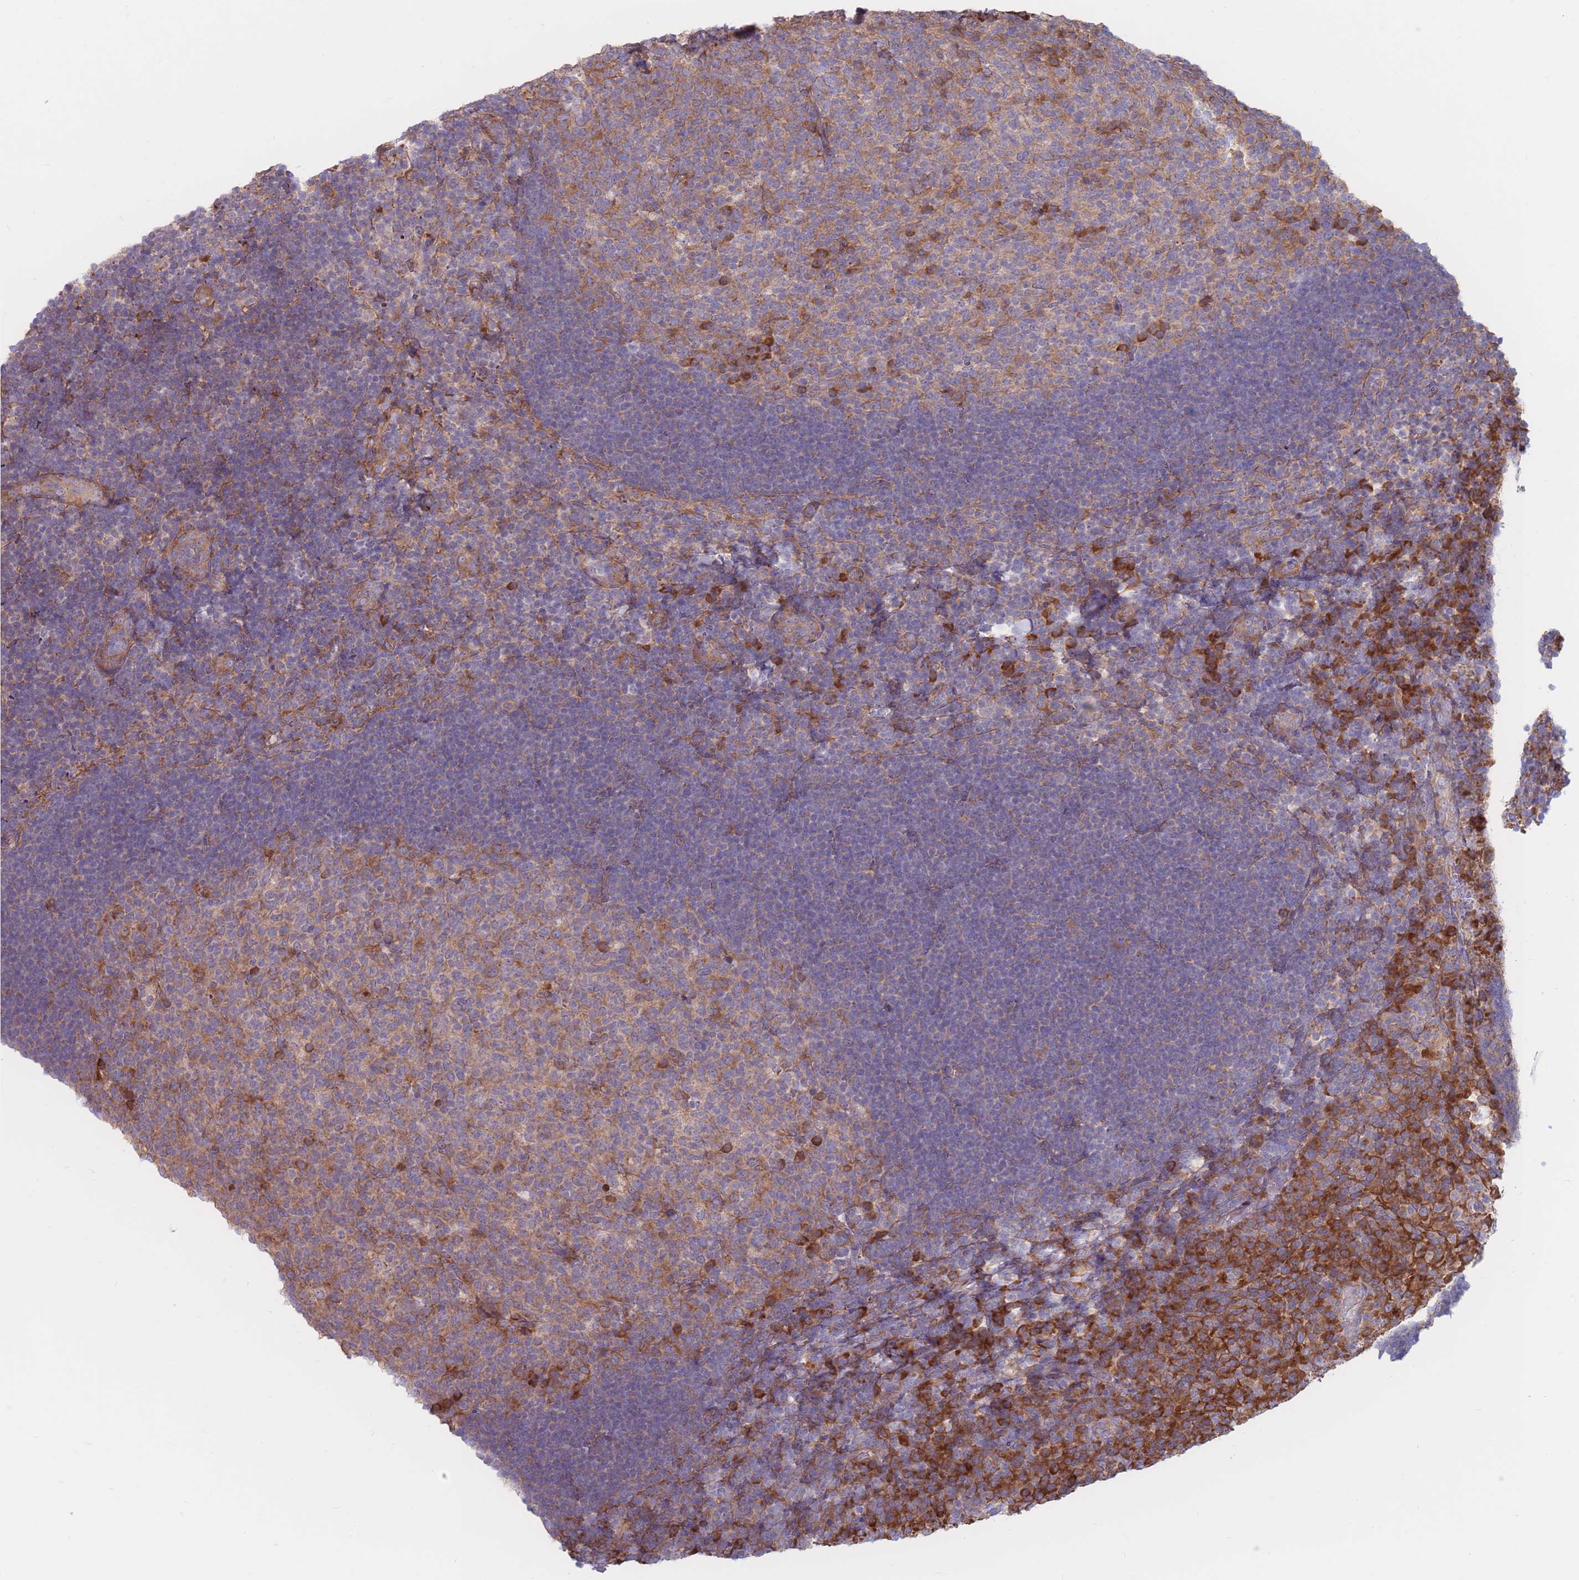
{"staining": {"intensity": "strong", "quantity": "25%-75%", "location": "cytoplasmic/membranous"}, "tissue": "tonsil", "cell_type": "Germinal center cells", "image_type": "normal", "snomed": [{"axis": "morphology", "description": "Normal tissue, NOS"}, {"axis": "topography", "description": "Tonsil"}], "caption": "Immunohistochemical staining of unremarkable tonsil demonstrates 25%-75% levels of strong cytoplasmic/membranous protein staining in about 25%-75% of germinal center cells. (DAB IHC, brown staining for protein, blue staining for nuclei).", "gene": "RPL8", "patient": {"sex": "female", "age": 10}}